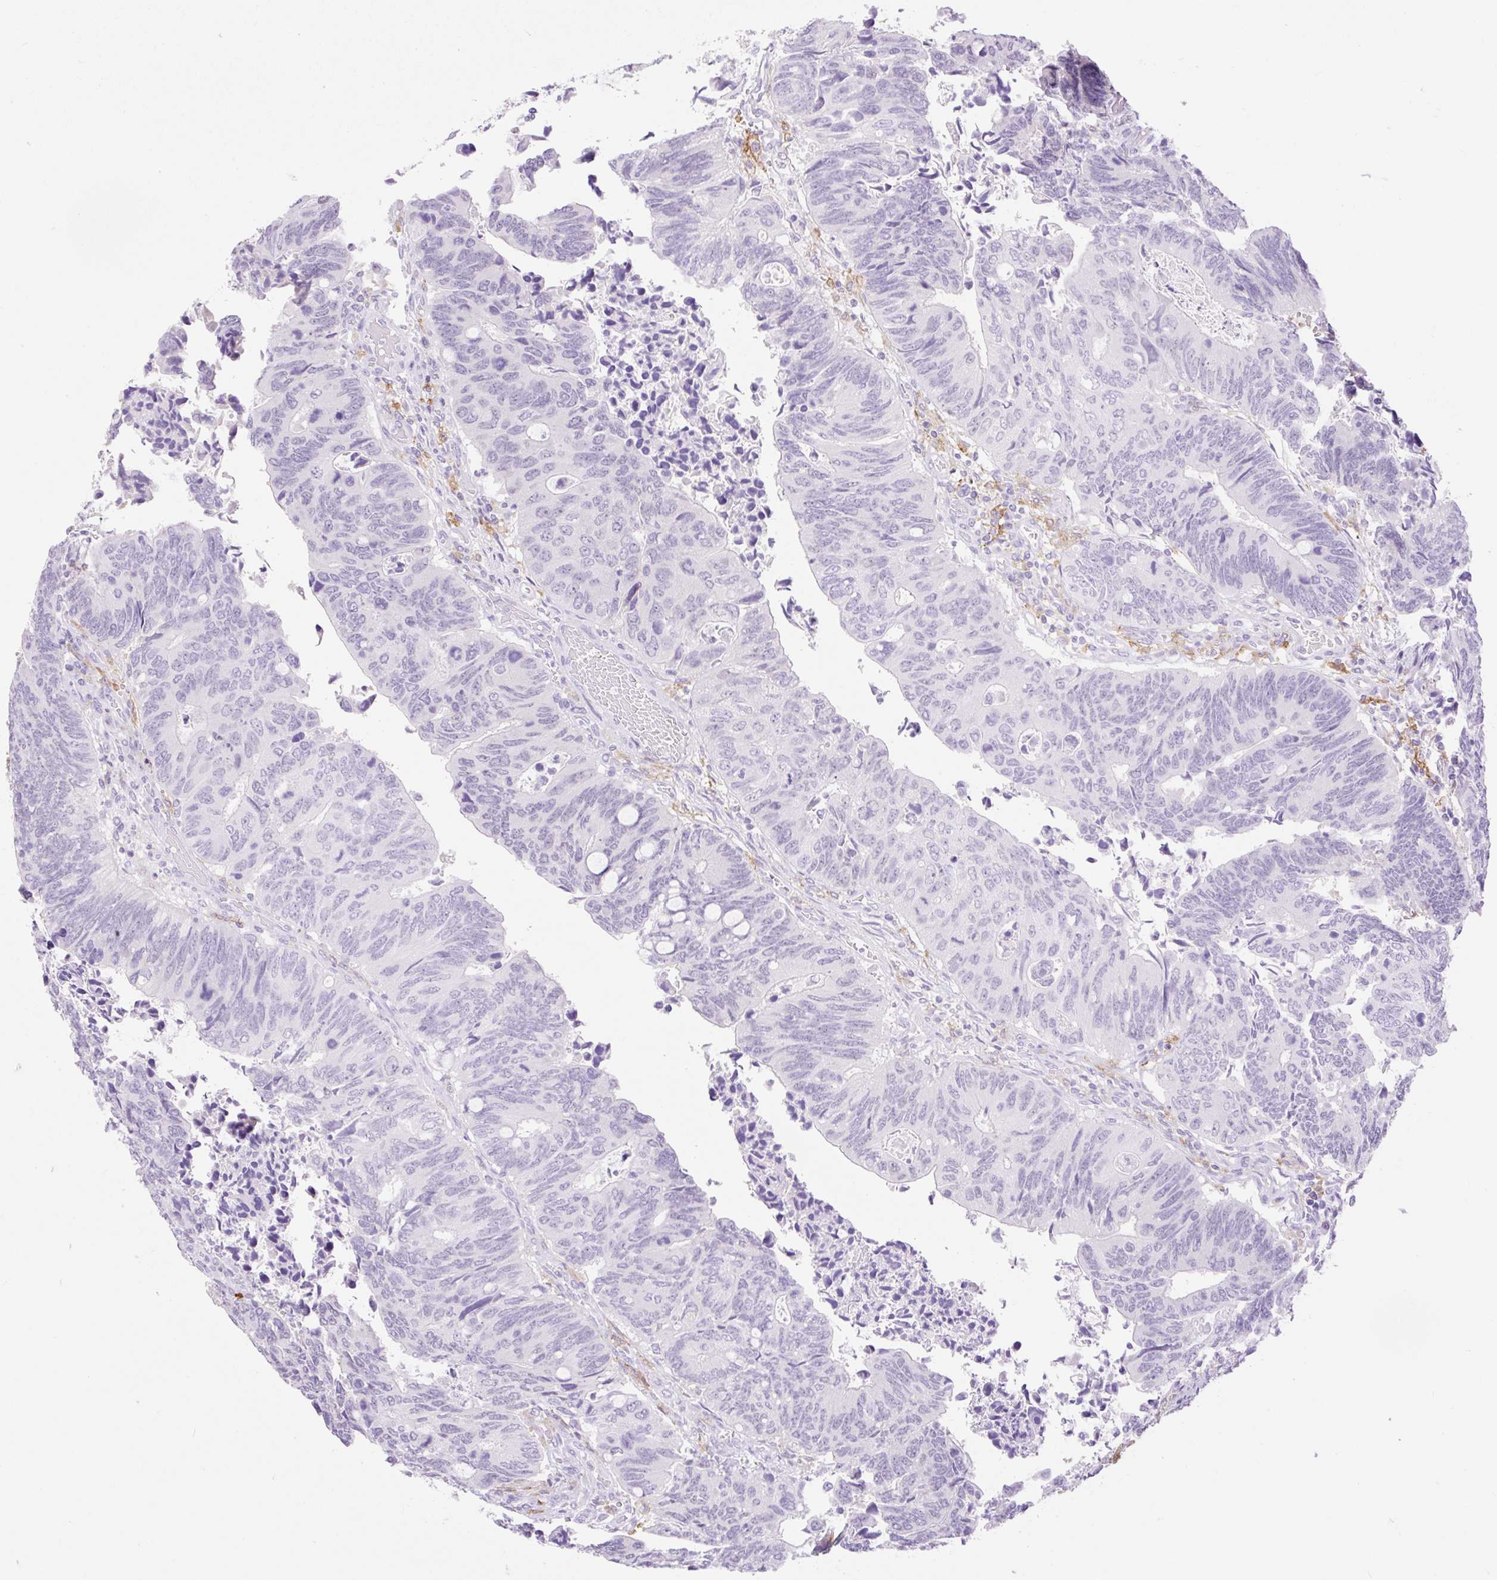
{"staining": {"intensity": "negative", "quantity": "none", "location": "none"}, "tissue": "colorectal cancer", "cell_type": "Tumor cells", "image_type": "cancer", "snomed": [{"axis": "morphology", "description": "Adenocarcinoma, NOS"}, {"axis": "topography", "description": "Colon"}], "caption": "This is a photomicrograph of immunohistochemistry staining of colorectal cancer (adenocarcinoma), which shows no expression in tumor cells. (Stains: DAB (3,3'-diaminobenzidine) immunohistochemistry with hematoxylin counter stain, Microscopy: brightfield microscopy at high magnification).", "gene": "SIGLEC1", "patient": {"sex": "male", "age": 87}}